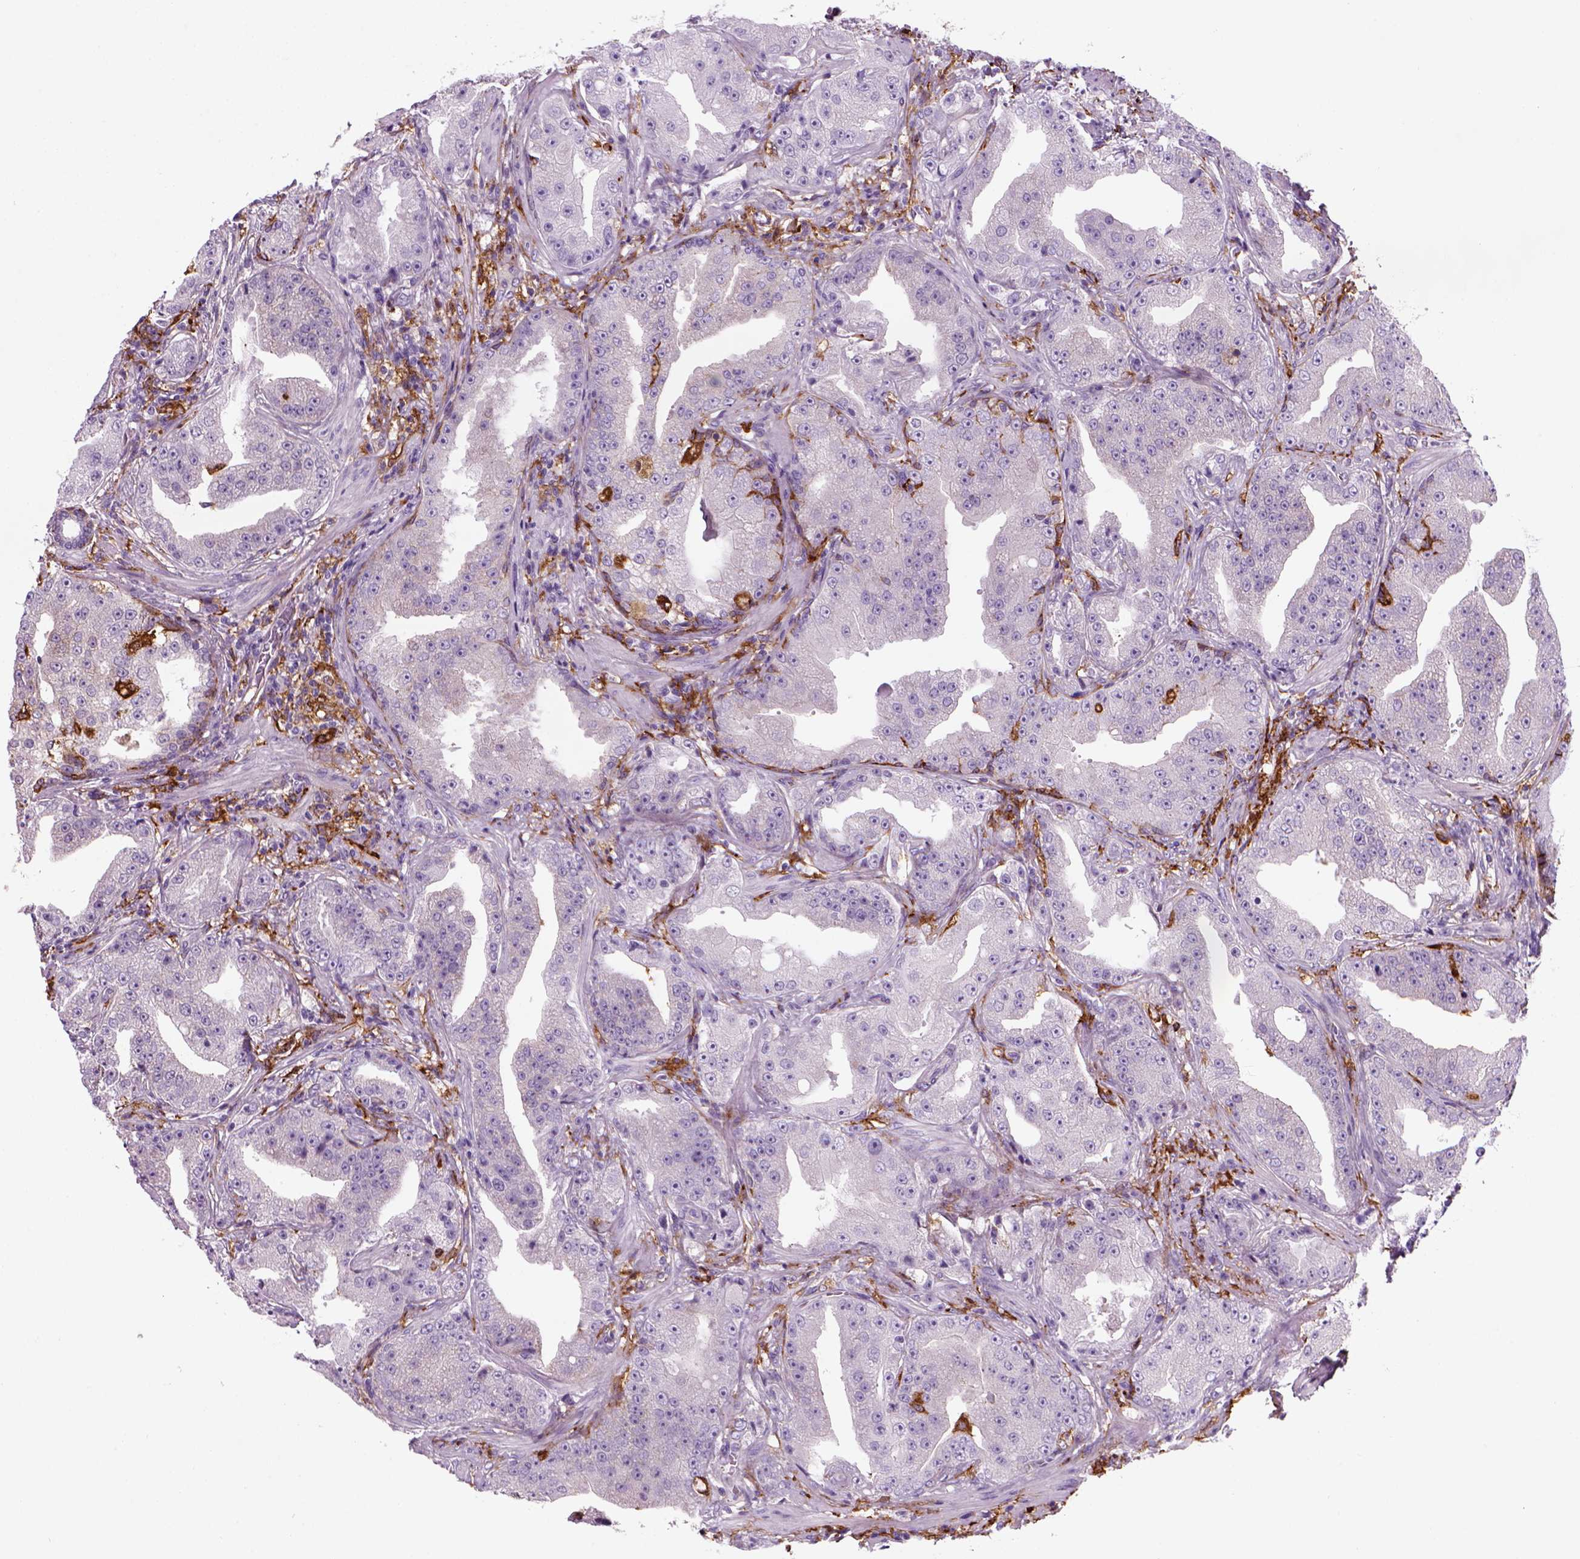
{"staining": {"intensity": "negative", "quantity": "none", "location": "none"}, "tissue": "prostate cancer", "cell_type": "Tumor cells", "image_type": "cancer", "snomed": [{"axis": "morphology", "description": "Adenocarcinoma, Low grade"}, {"axis": "topography", "description": "Prostate"}], "caption": "A high-resolution histopathology image shows immunohistochemistry (IHC) staining of prostate adenocarcinoma (low-grade), which shows no significant expression in tumor cells.", "gene": "MARCKS", "patient": {"sex": "male", "age": 62}}